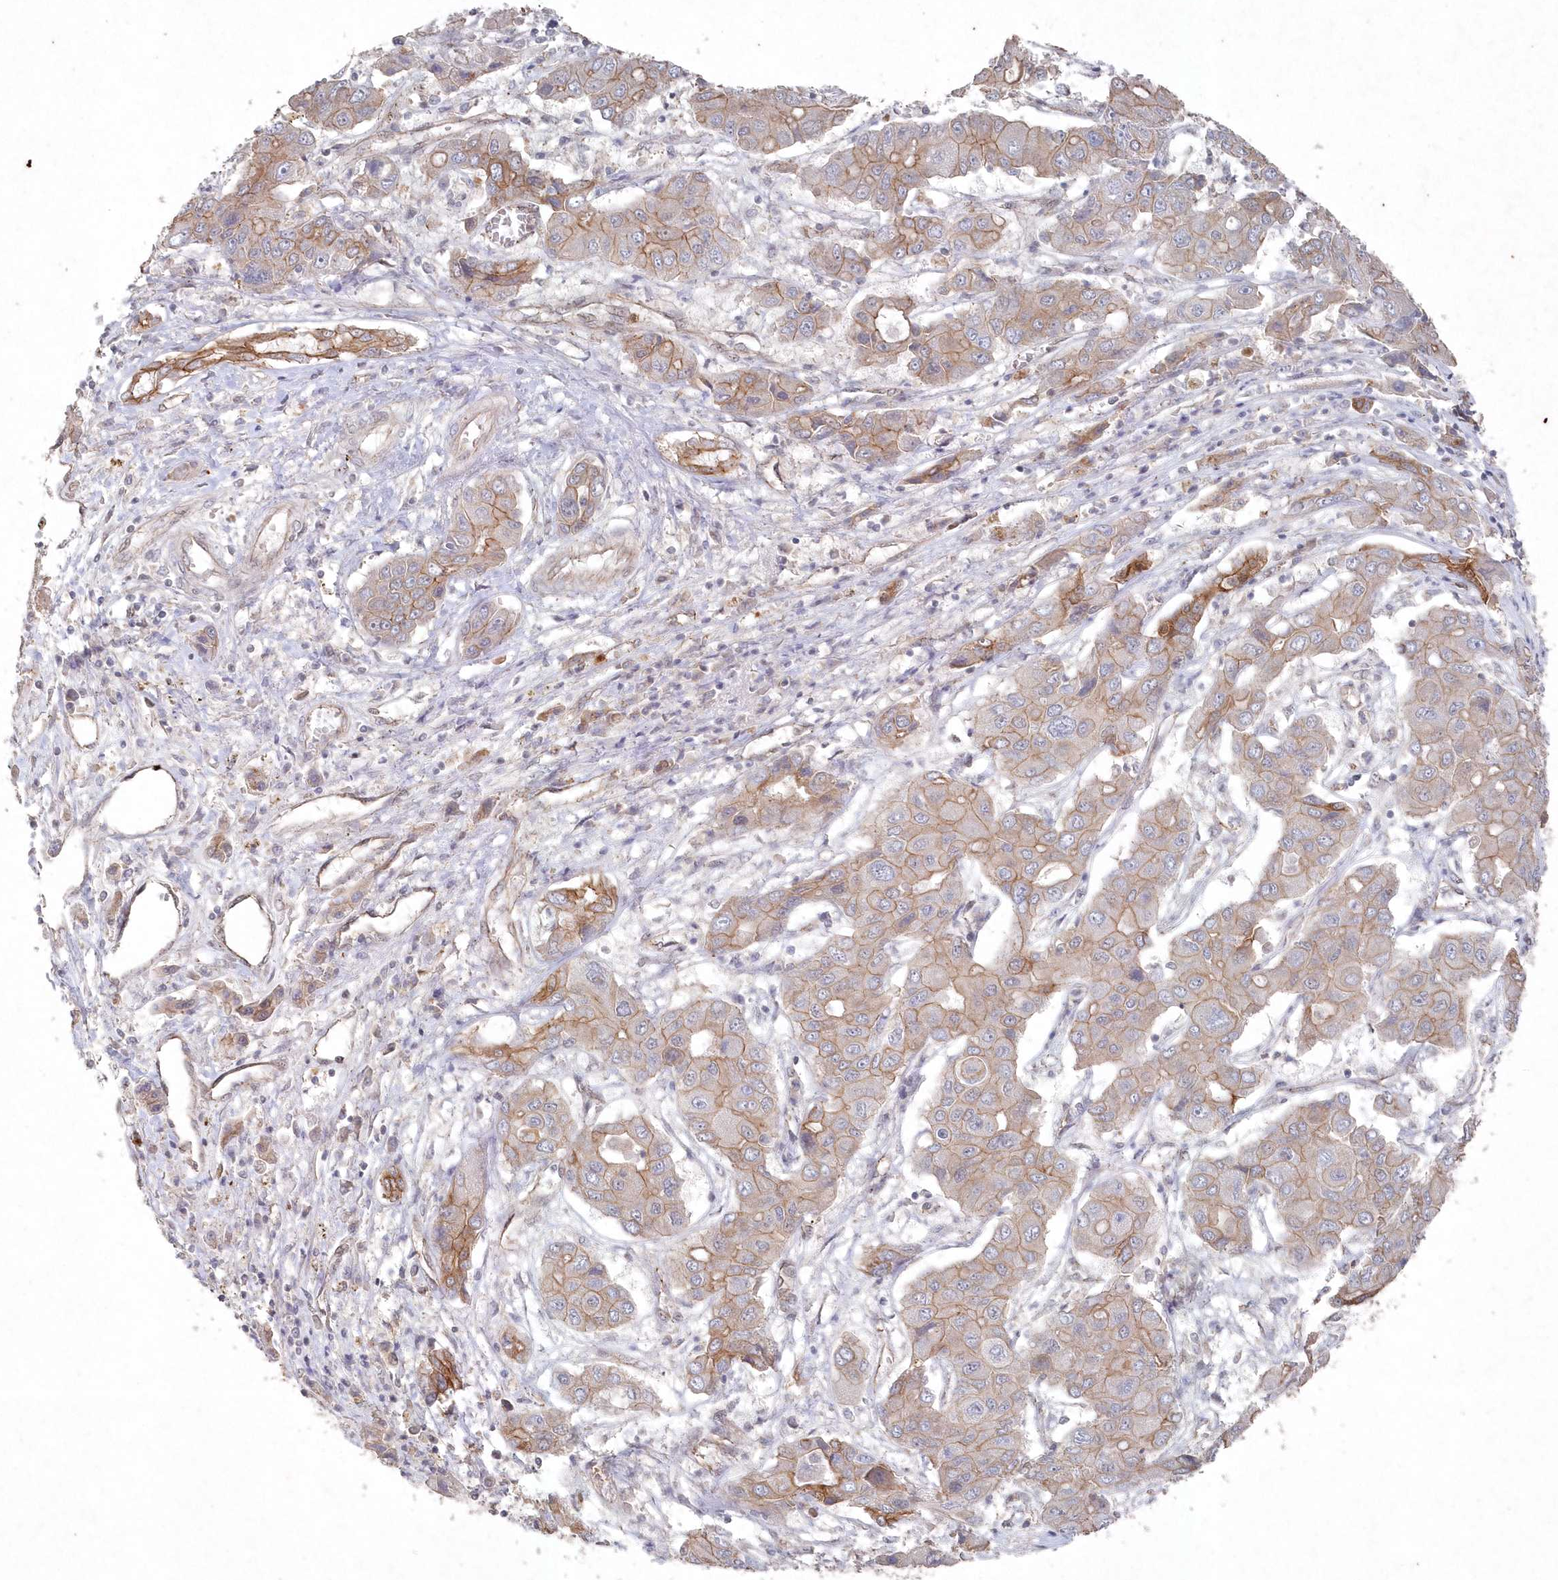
{"staining": {"intensity": "moderate", "quantity": ">75%", "location": "cytoplasmic/membranous"}, "tissue": "liver cancer", "cell_type": "Tumor cells", "image_type": "cancer", "snomed": [{"axis": "morphology", "description": "Cholangiocarcinoma"}, {"axis": "topography", "description": "Liver"}], "caption": "A histopathology image of liver cancer (cholangiocarcinoma) stained for a protein displays moderate cytoplasmic/membranous brown staining in tumor cells. (DAB (3,3'-diaminobenzidine) = brown stain, brightfield microscopy at high magnification).", "gene": "VSIG2", "patient": {"sex": "male", "age": 67}}